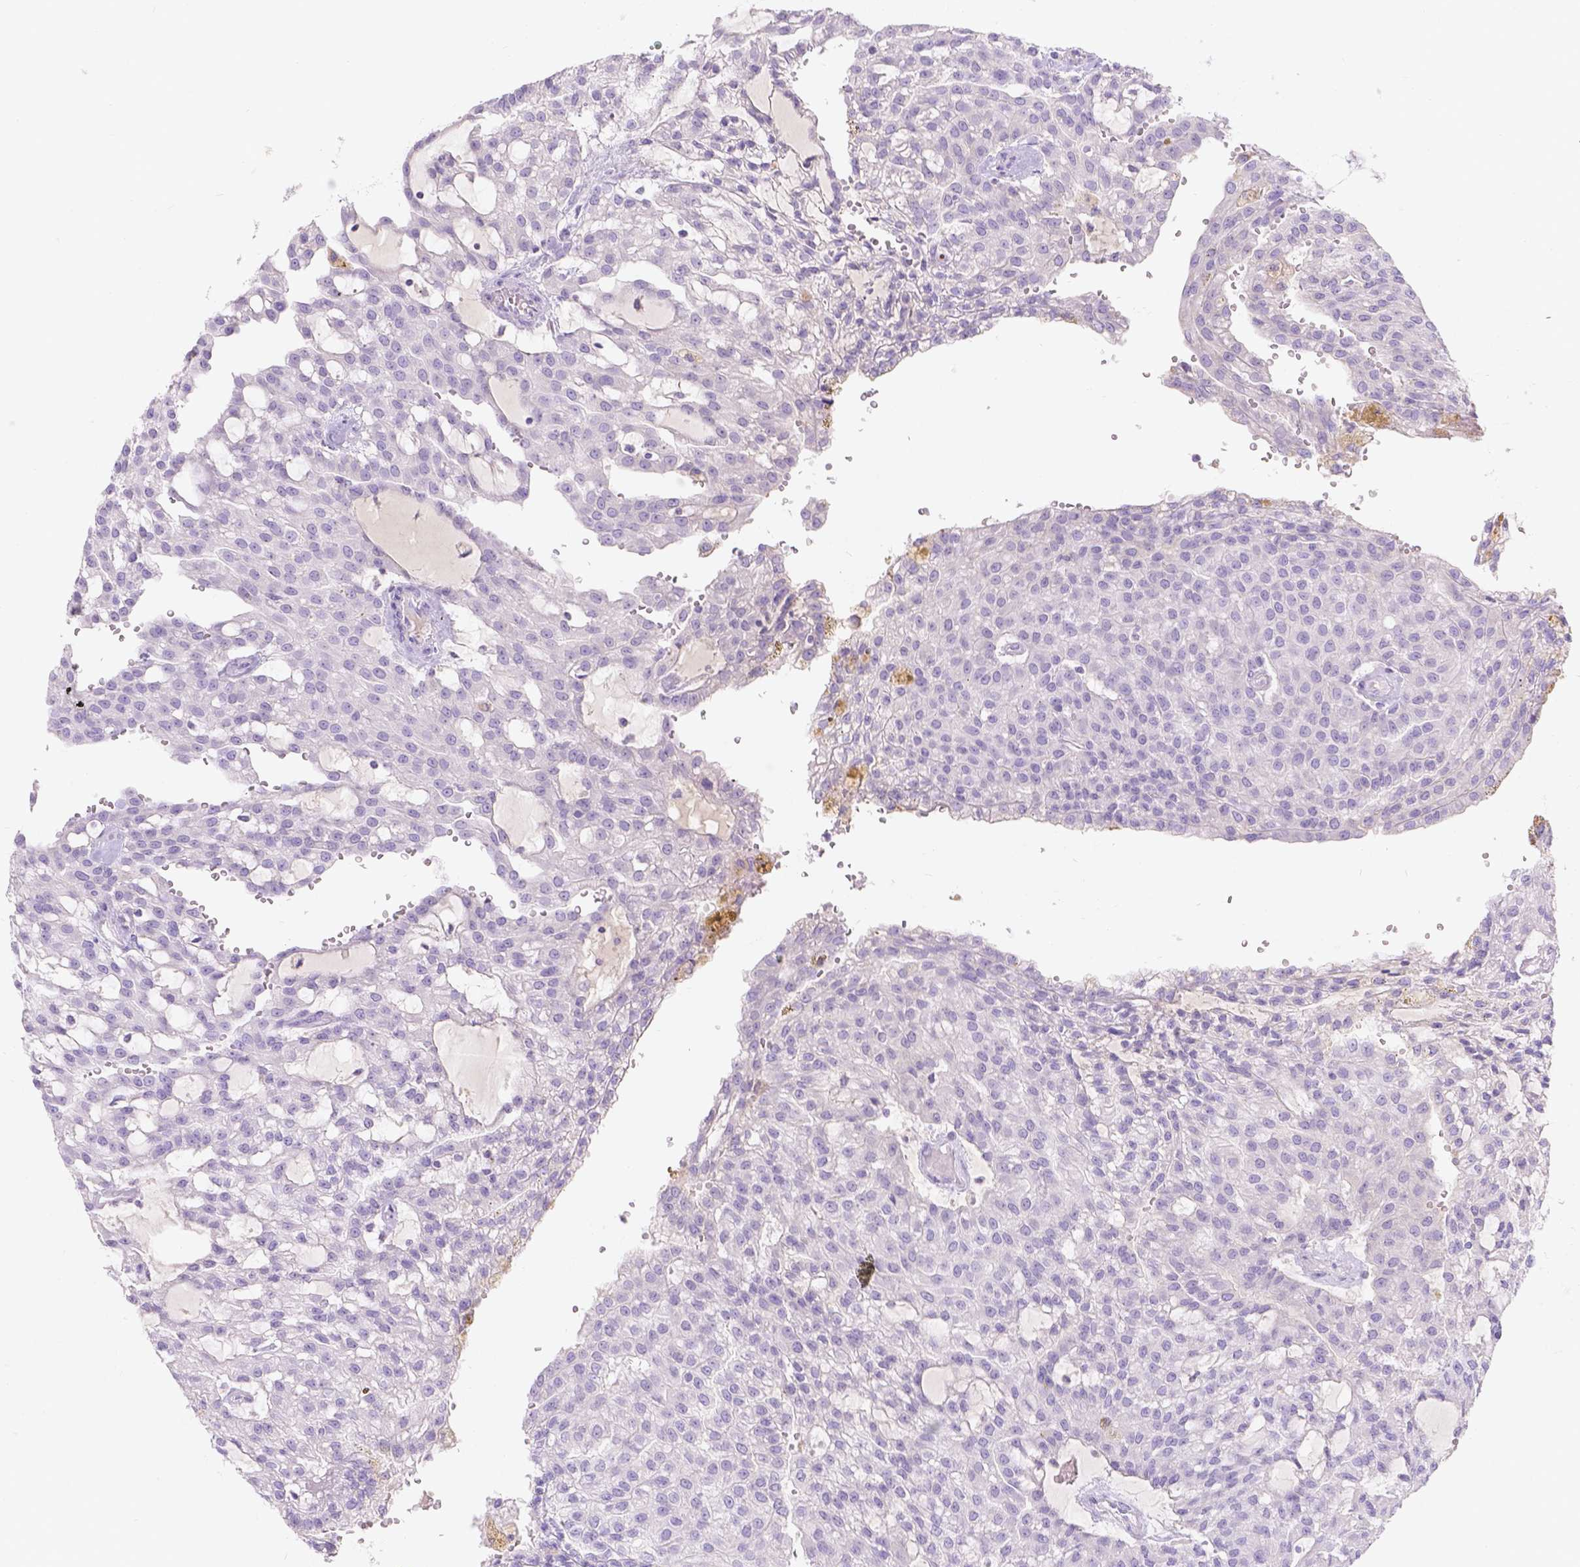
{"staining": {"intensity": "negative", "quantity": "none", "location": "none"}, "tissue": "renal cancer", "cell_type": "Tumor cells", "image_type": "cancer", "snomed": [{"axis": "morphology", "description": "Adenocarcinoma, NOS"}, {"axis": "topography", "description": "Kidney"}], "caption": "Immunohistochemistry image of renal cancer stained for a protein (brown), which exhibits no expression in tumor cells.", "gene": "GAL3ST2", "patient": {"sex": "male", "age": 63}}